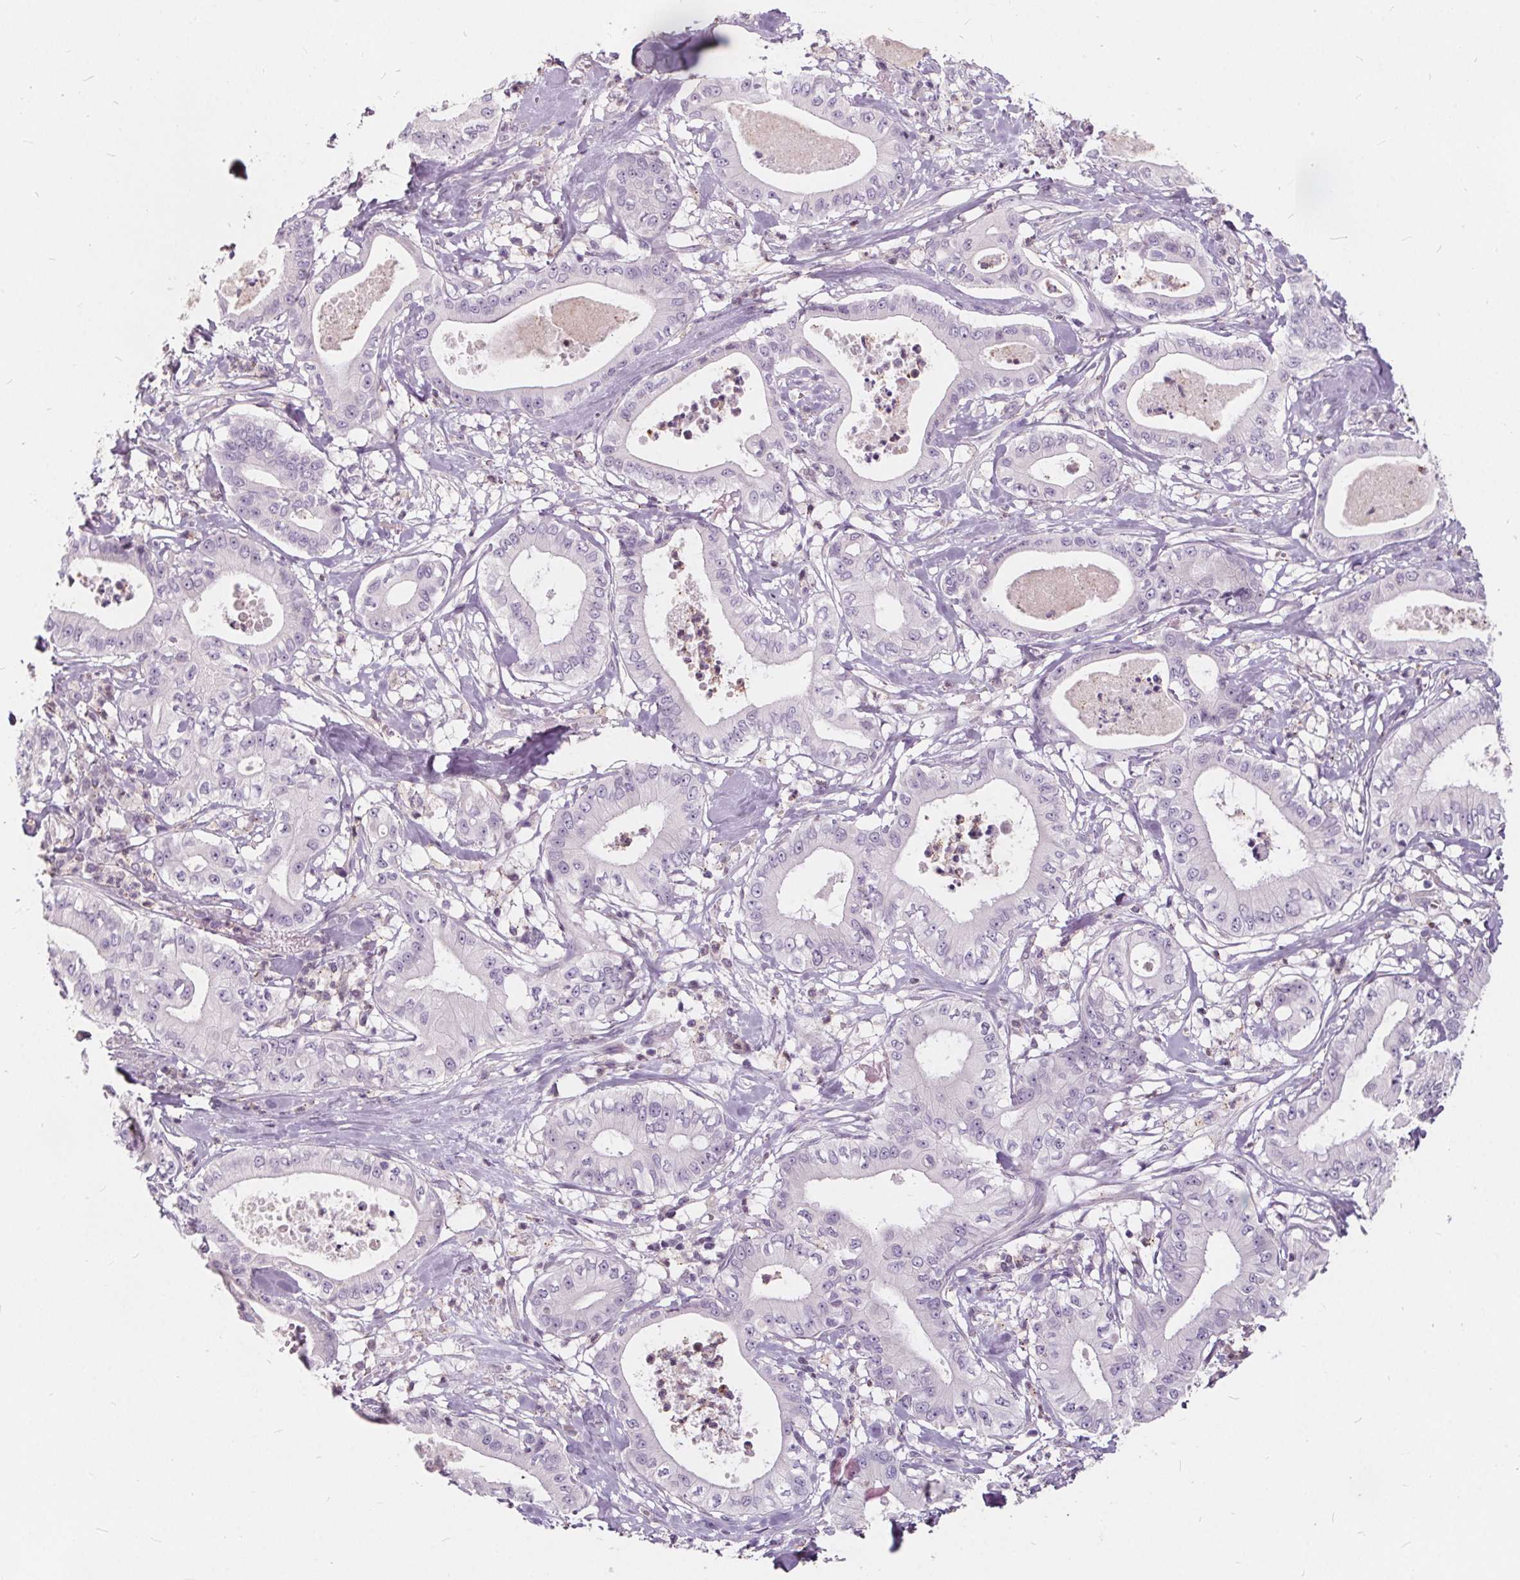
{"staining": {"intensity": "negative", "quantity": "none", "location": "none"}, "tissue": "pancreatic cancer", "cell_type": "Tumor cells", "image_type": "cancer", "snomed": [{"axis": "morphology", "description": "Adenocarcinoma, NOS"}, {"axis": "topography", "description": "Pancreas"}], "caption": "Adenocarcinoma (pancreatic) stained for a protein using immunohistochemistry reveals no expression tumor cells.", "gene": "HAAO", "patient": {"sex": "male", "age": 71}}